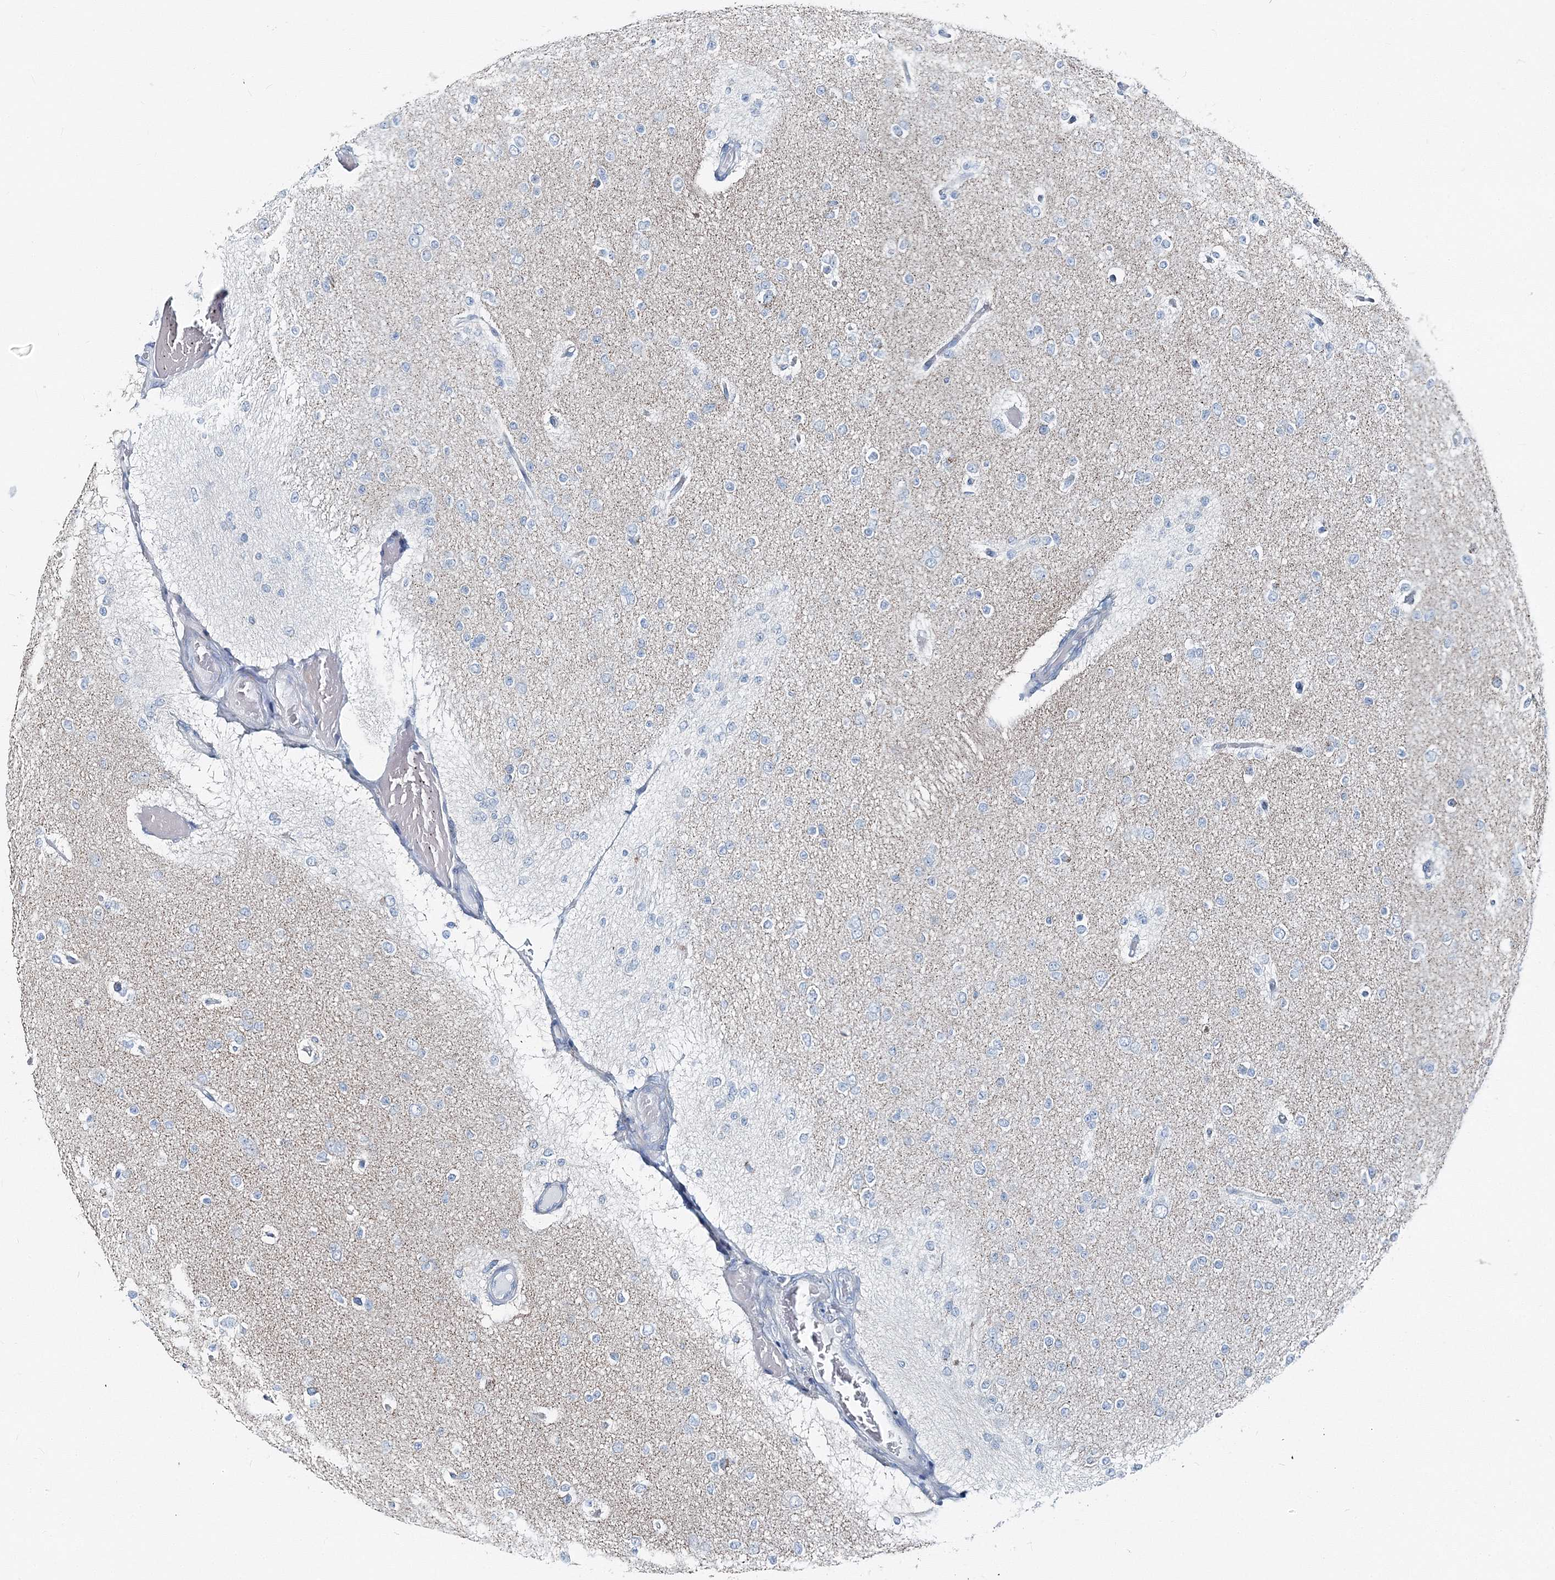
{"staining": {"intensity": "negative", "quantity": "none", "location": "none"}, "tissue": "glioma", "cell_type": "Tumor cells", "image_type": "cancer", "snomed": [{"axis": "morphology", "description": "Glioma, malignant, Low grade"}, {"axis": "topography", "description": "Brain"}], "caption": "DAB (3,3'-diaminobenzidine) immunohistochemical staining of low-grade glioma (malignant) shows no significant staining in tumor cells. Brightfield microscopy of immunohistochemistry stained with DAB (3,3'-diaminobenzidine) (brown) and hematoxylin (blue), captured at high magnification.", "gene": "GABARAPL2", "patient": {"sex": "female", "age": 22}}